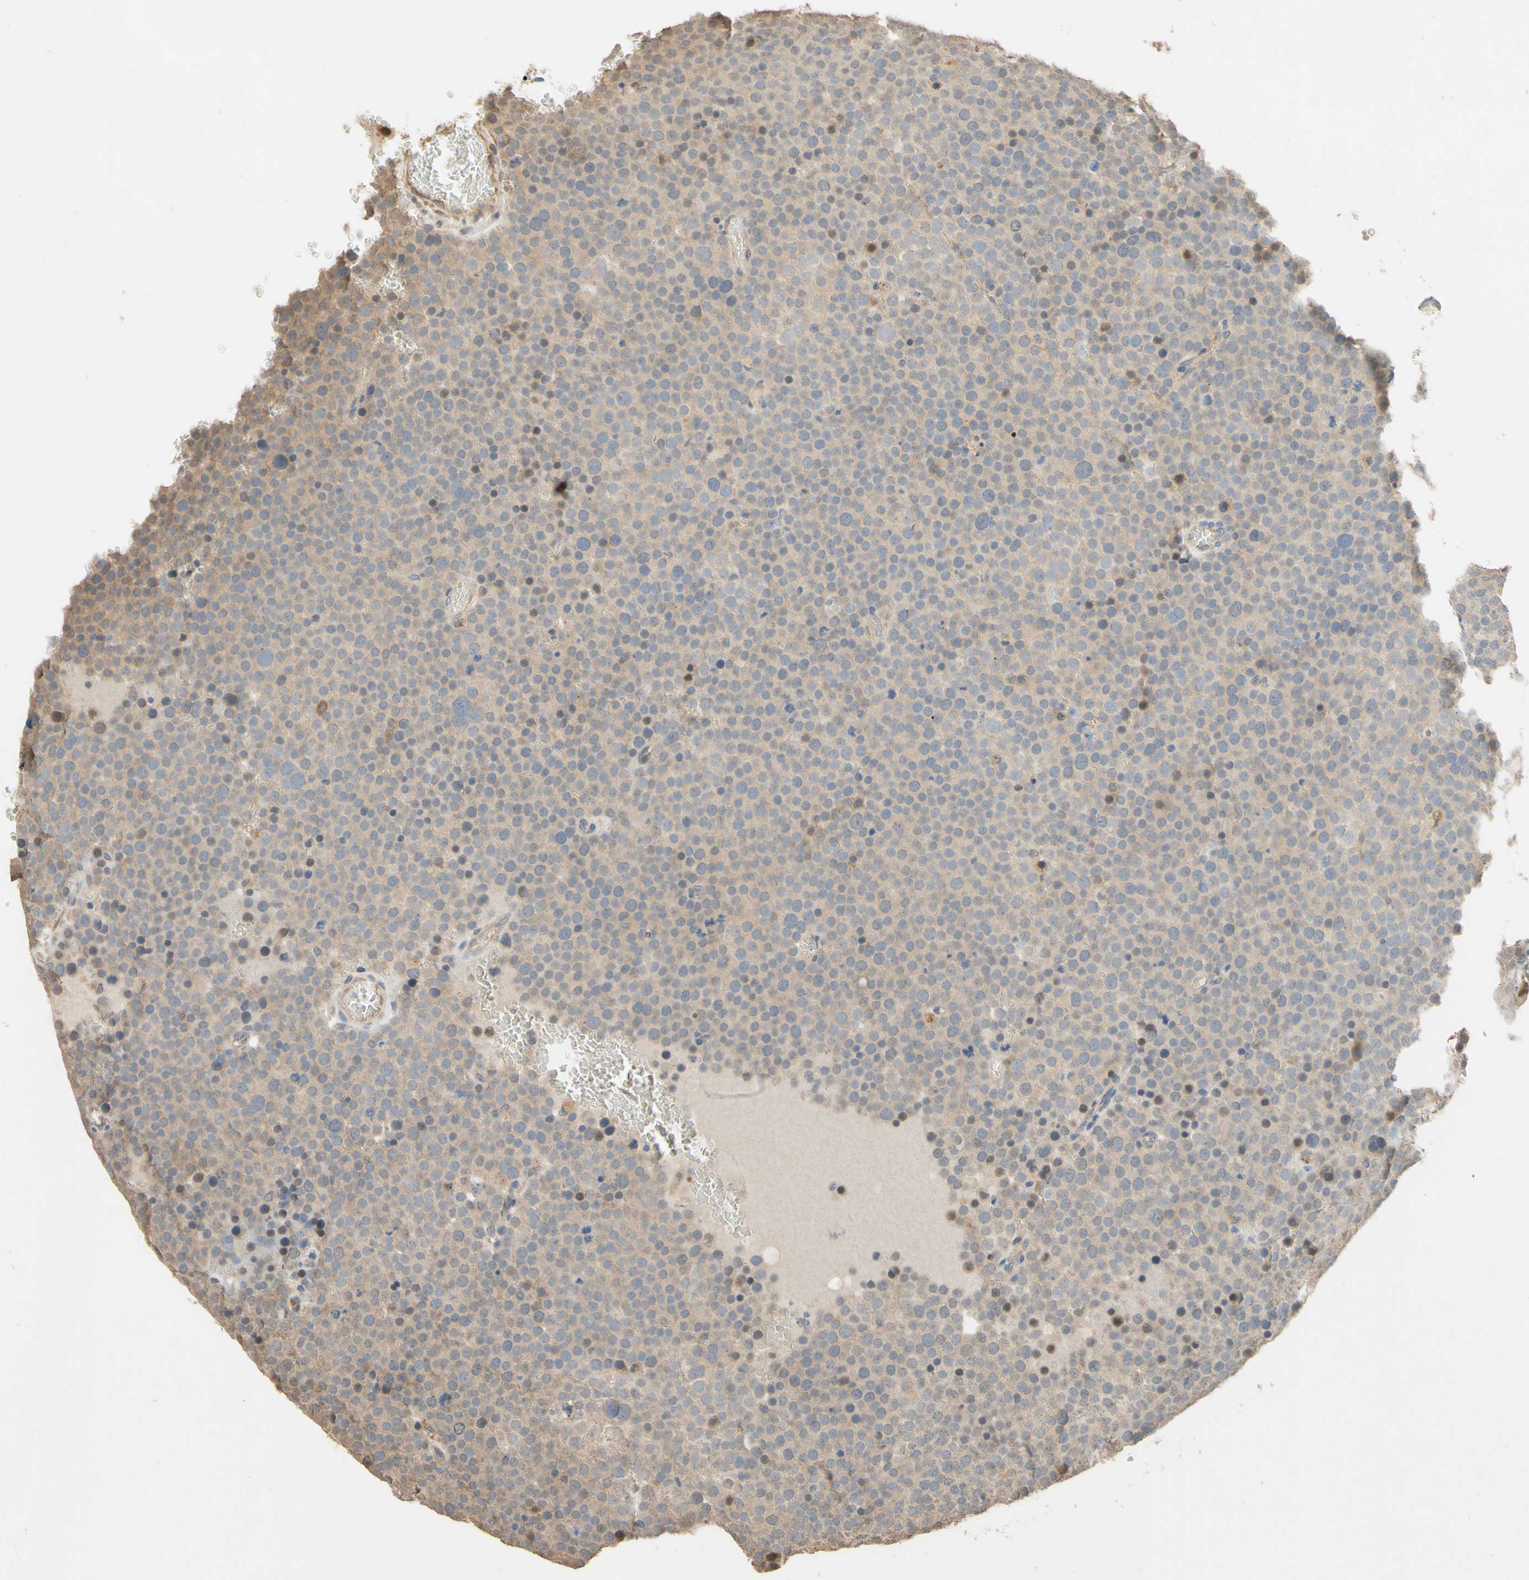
{"staining": {"intensity": "weak", "quantity": ">75%", "location": "cytoplasmic/membranous"}, "tissue": "testis cancer", "cell_type": "Tumor cells", "image_type": "cancer", "snomed": [{"axis": "morphology", "description": "Seminoma, NOS"}, {"axis": "topography", "description": "Testis"}], "caption": "Immunohistochemistry (IHC) of human testis seminoma shows low levels of weak cytoplasmic/membranous expression in about >75% of tumor cells.", "gene": "SMIM19", "patient": {"sex": "male", "age": 71}}